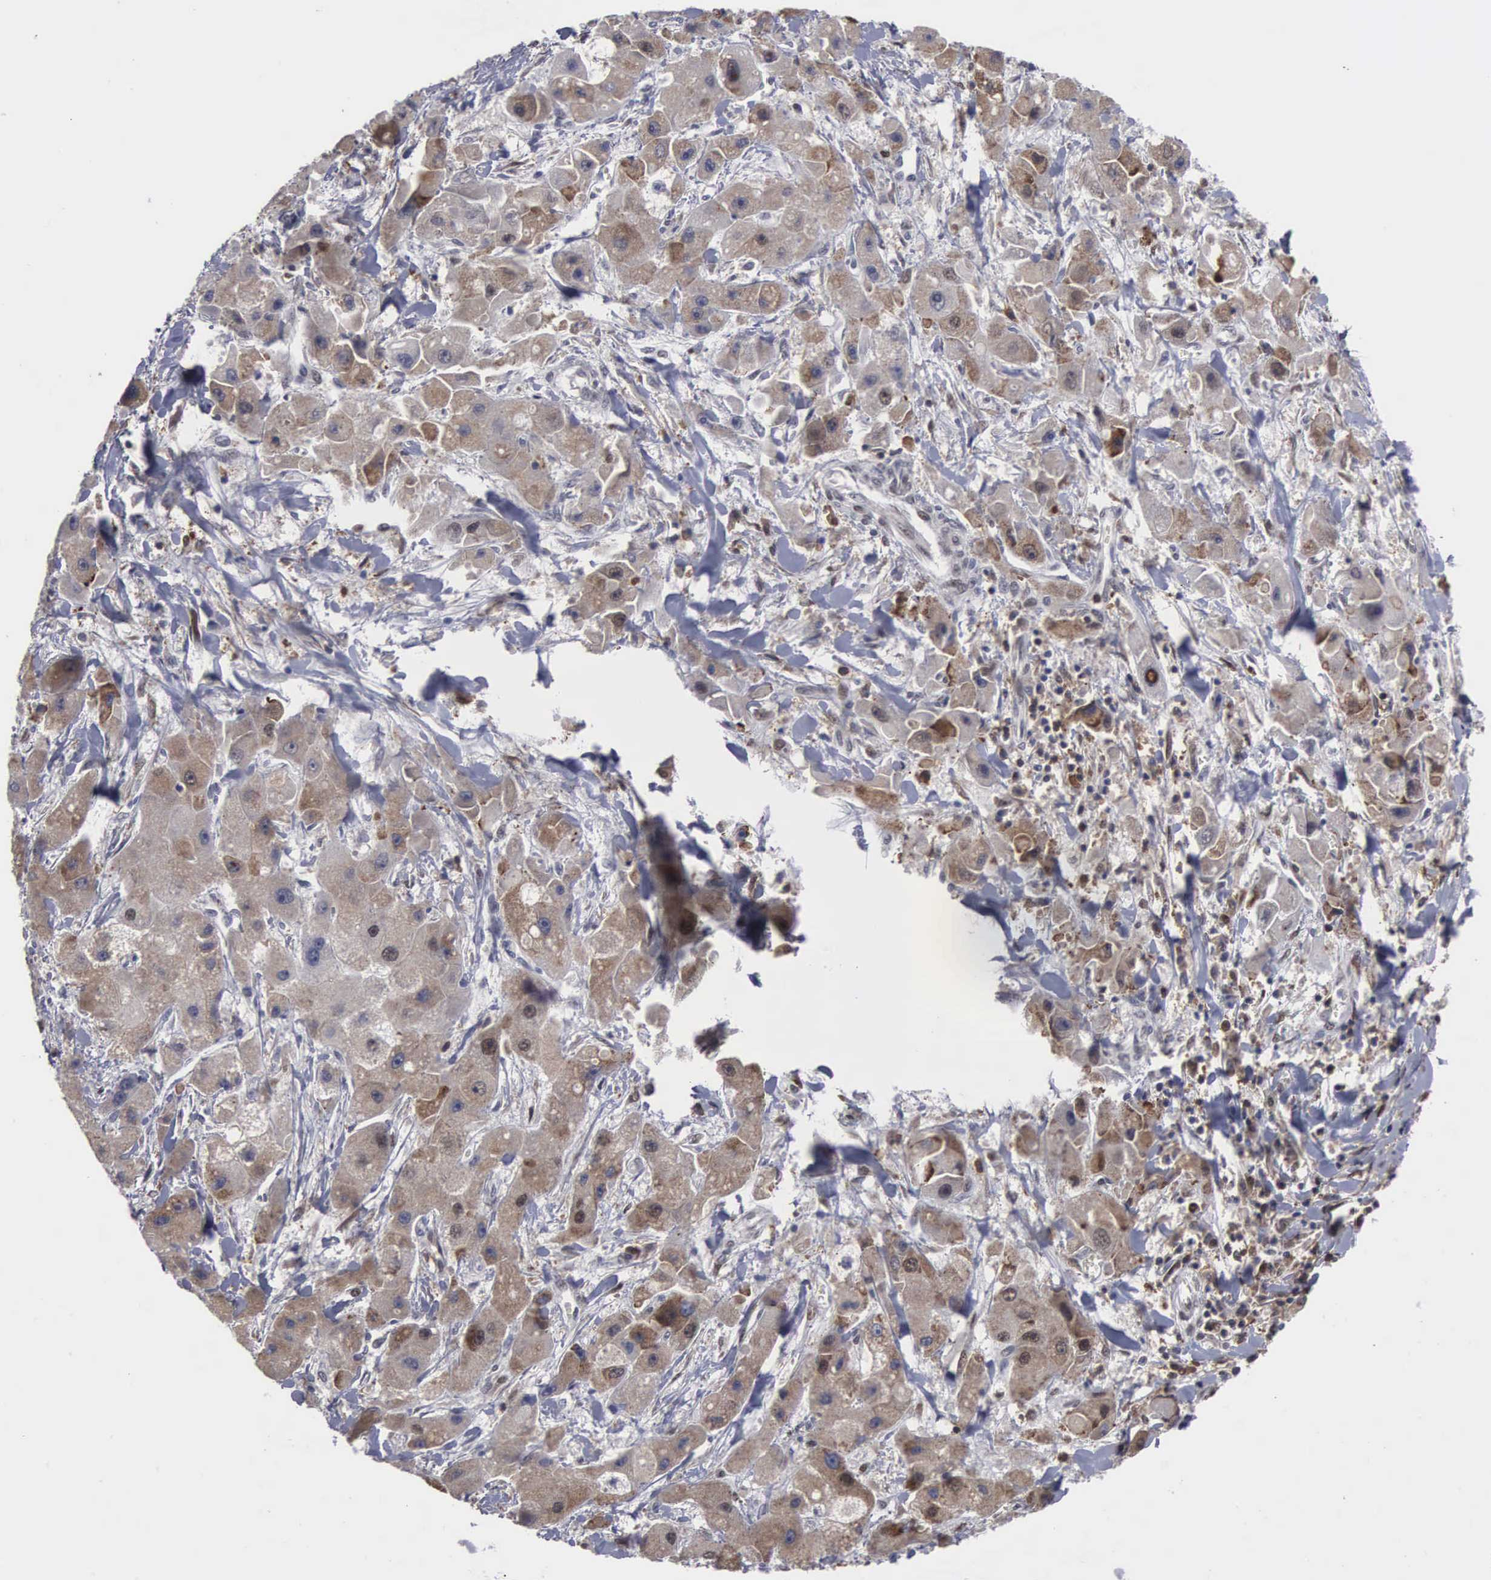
{"staining": {"intensity": "weak", "quantity": "25%-75%", "location": "cytoplasmic/membranous,nuclear"}, "tissue": "liver cancer", "cell_type": "Tumor cells", "image_type": "cancer", "snomed": [{"axis": "morphology", "description": "Carcinoma, Hepatocellular, NOS"}, {"axis": "topography", "description": "Liver"}], "caption": "Weak cytoplasmic/membranous and nuclear protein expression is appreciated in about 25%-75% of tumor cells in hepatocellular carcinoma (liver). (DAB IHC with brightfield microscopy, high magnification).", "gene": "TRMT5", "patient": {"sex": "male", "age": 24}}